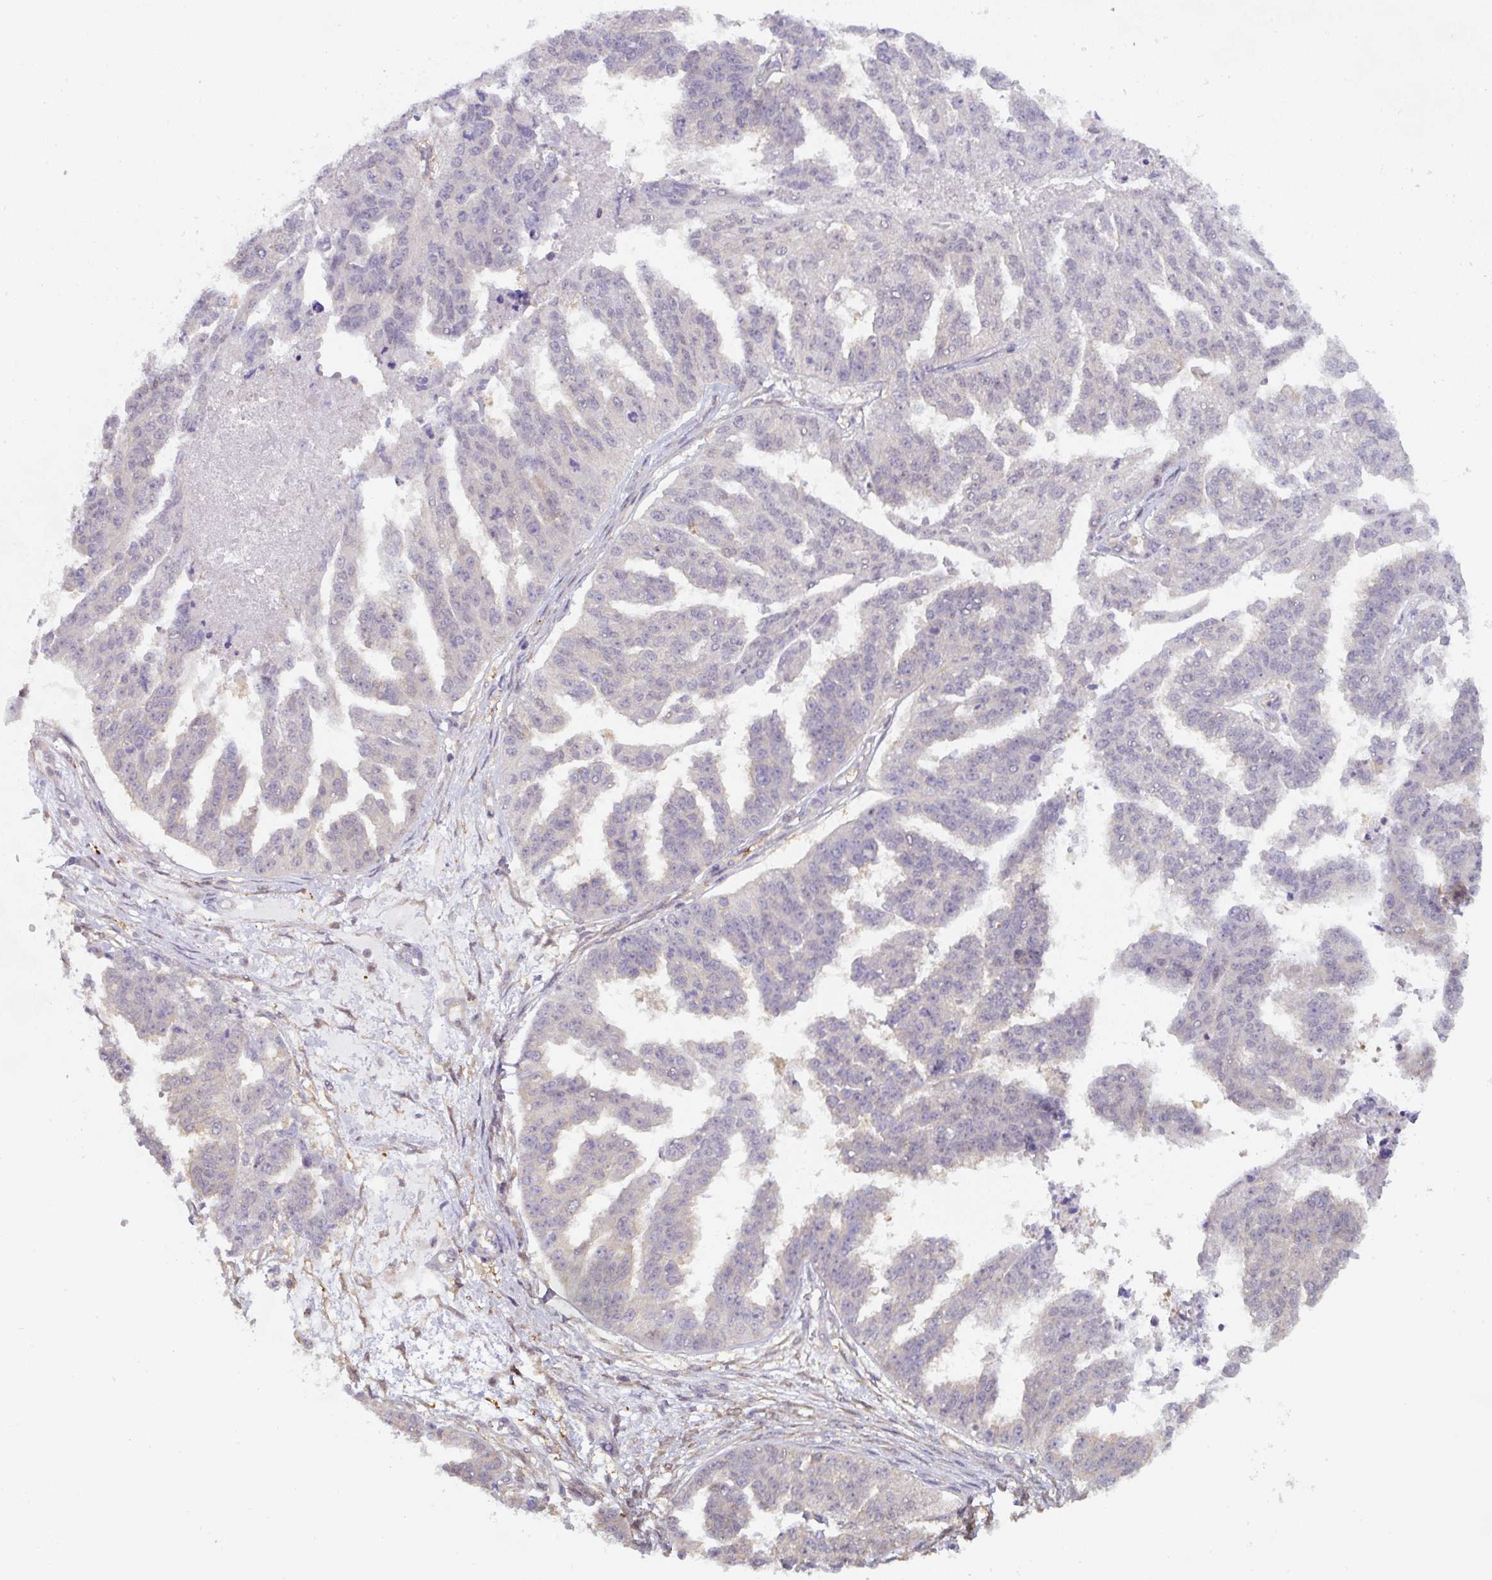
{"staining": {"intensity": "weak", "quantity": "<25%", "location": "cytoplasmic/membranous"}, "tissue": "ovarian cancer", "cell_type": "Tumor cells", "image_type": "cancer", "snomed": [{"axis": "morphology", "description": "Cystadenocarcinoma, serous, NOS"}, {"axis": "topography", "description": "Ovary"}], "caption": "The image demonstrates no staining of tumor cells in ovarian cancer.", "gene": "ST13", "patient": {"sex": "female", "age": 58}}